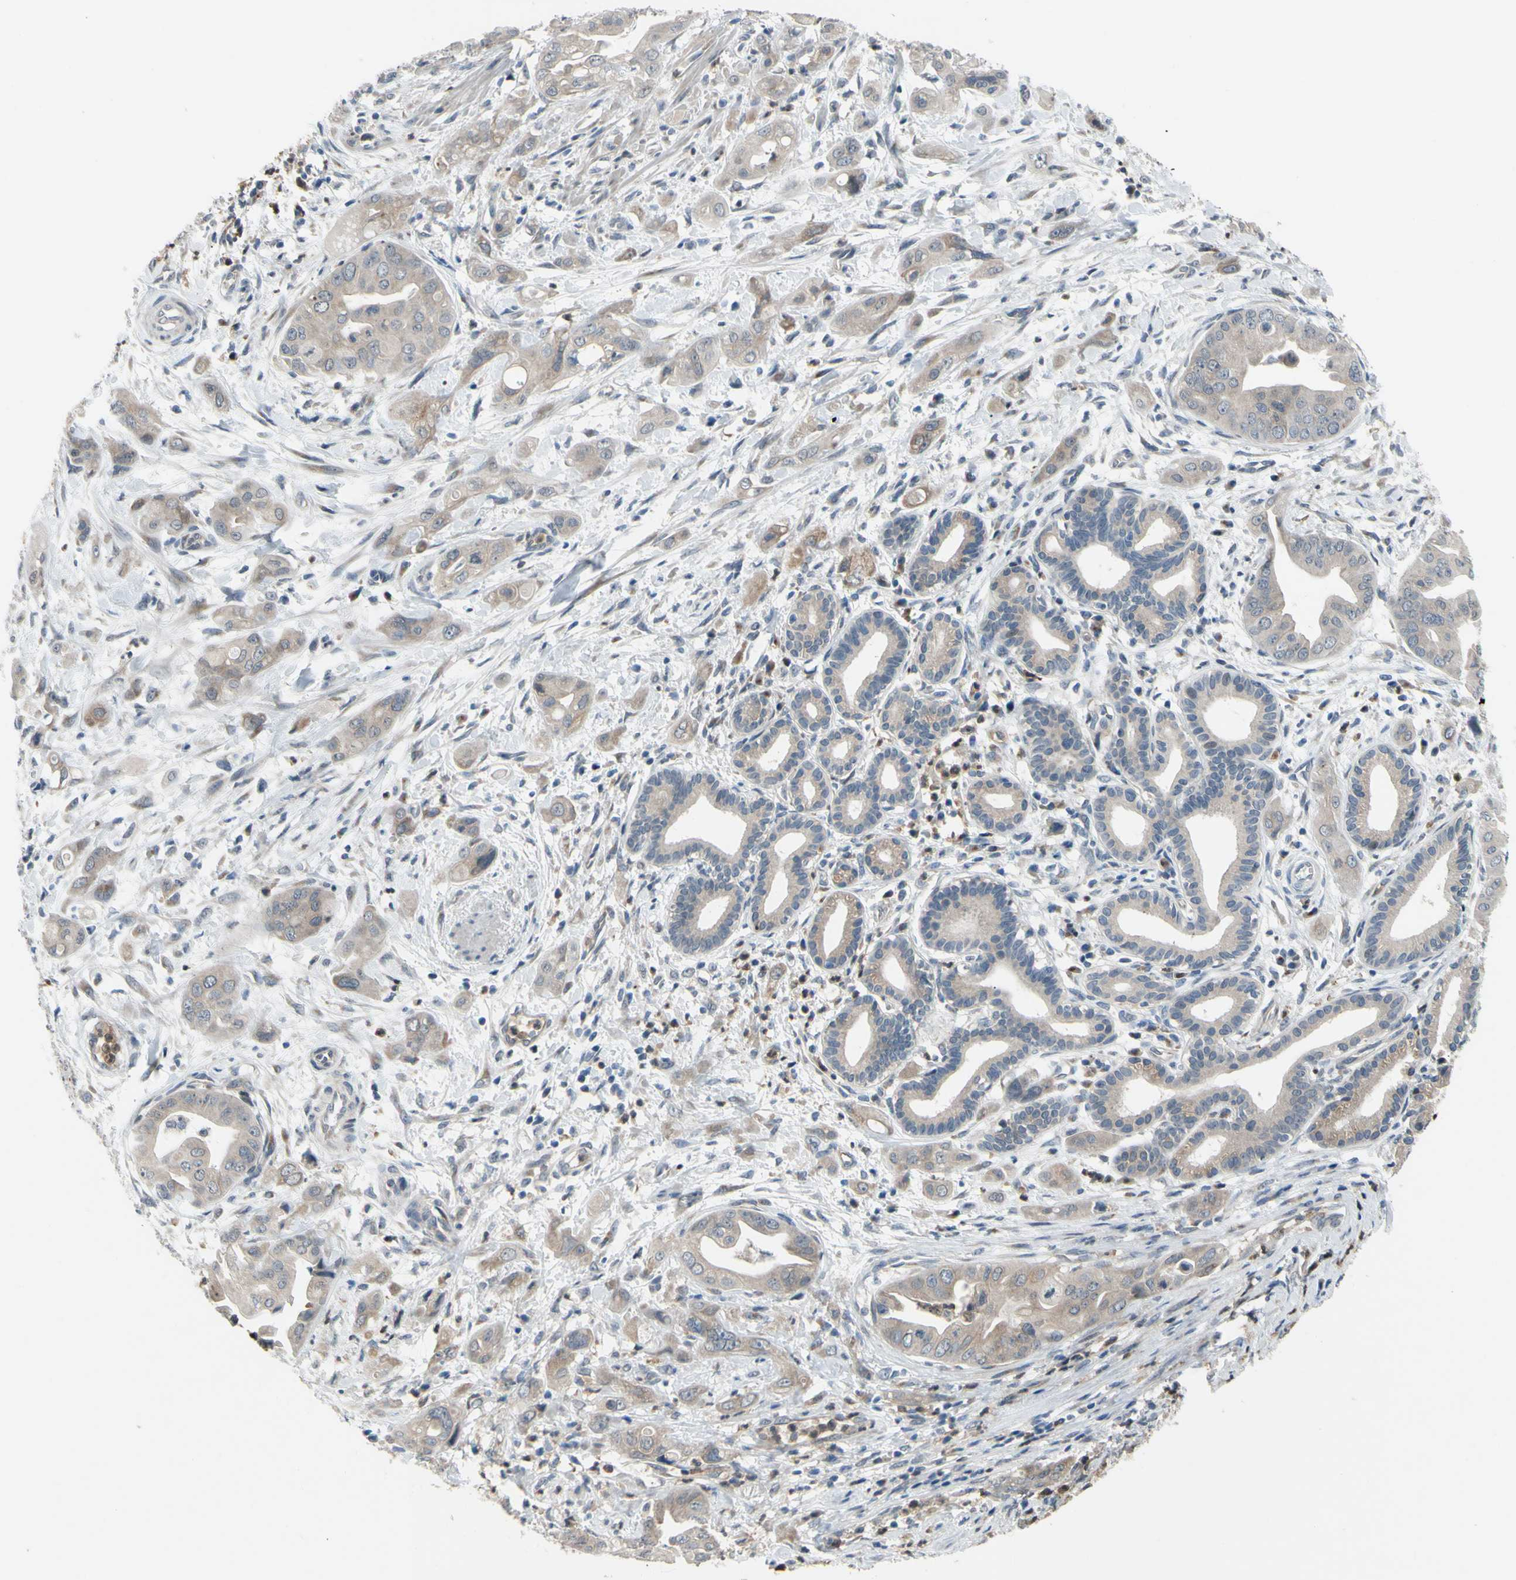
{"staining": {"intensity": "moderate", "quantity": ">75%", "location": "cytoplasmic/membranous"}, "tissue": "pancreatic cancer", "cell_type": "Tumor cells", "image_type": "cancer", "snomed": [{"axis": "morphology", "description": "Adenocarcinoma, NOS"}, {"axis": "topography", "description": "Pancreas"}], "caption": "Pancreatic adenocarcinoma stained with a protein marker demonstrates moderate staining in tumor cells.", "gene": "GRAMD2B", "patient": {"sex": "female", "age": 75}}